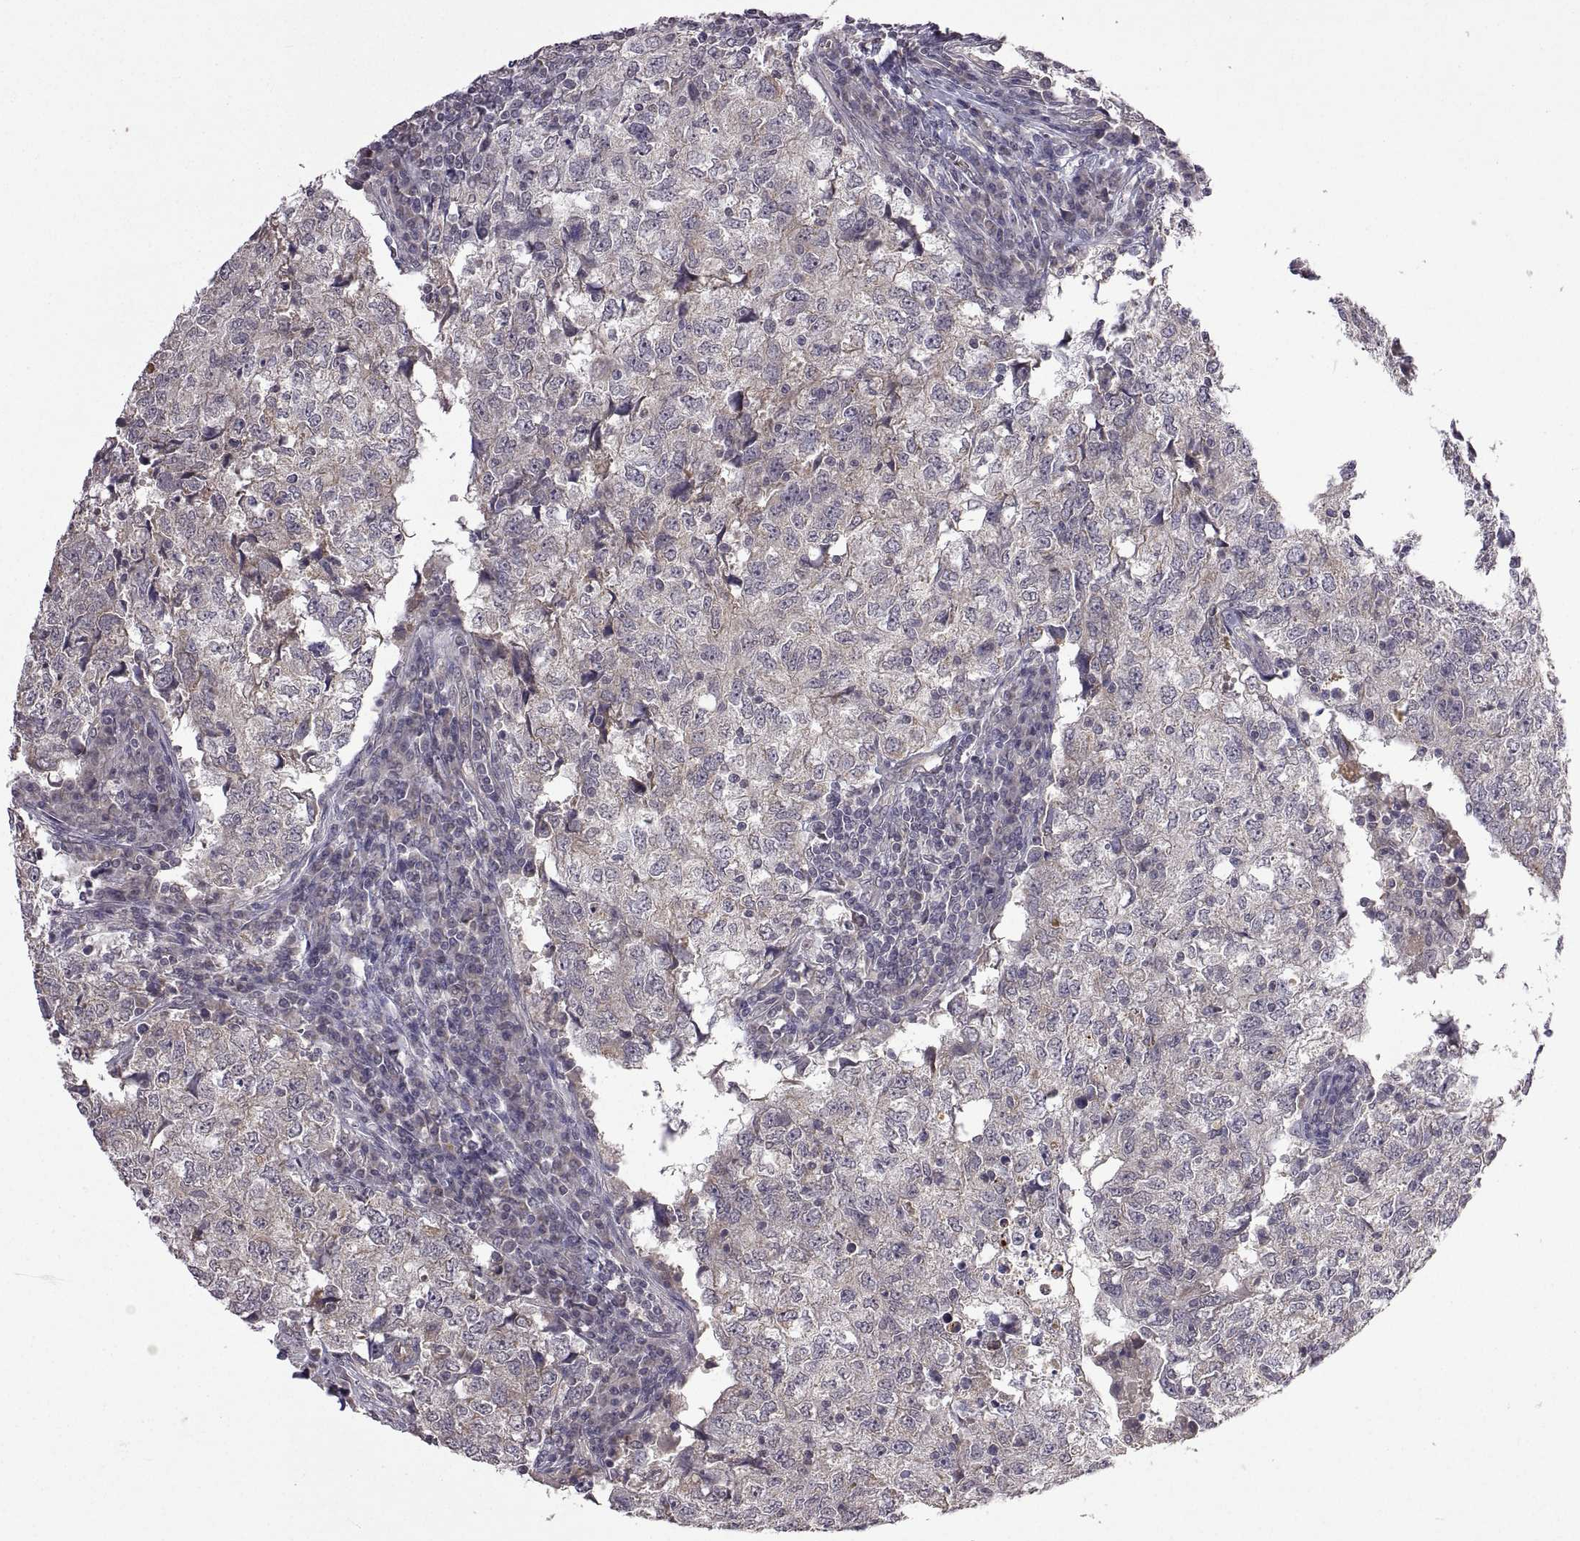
{"staining": {"intensity": "weak", "quantity": "25%-75%", "location": "cytoplasmic/membranous"}, "tissue": "breast cancer", "cell_type": "Tumor cells", "image_type": "cancer", "snomed": [{"axis": "morphology", "description": "Duct carcinoma"}, {"axis": "topography", "description": "Breast"}], "caption": "There is low levels of weak cytoplasmic/membranous staining in tumor cells of breast cancer, as demonstrated by immunohistochemical staining (brown color).", "gene": "LAMA1", "patient": {"sex": "female", "age": 30}}